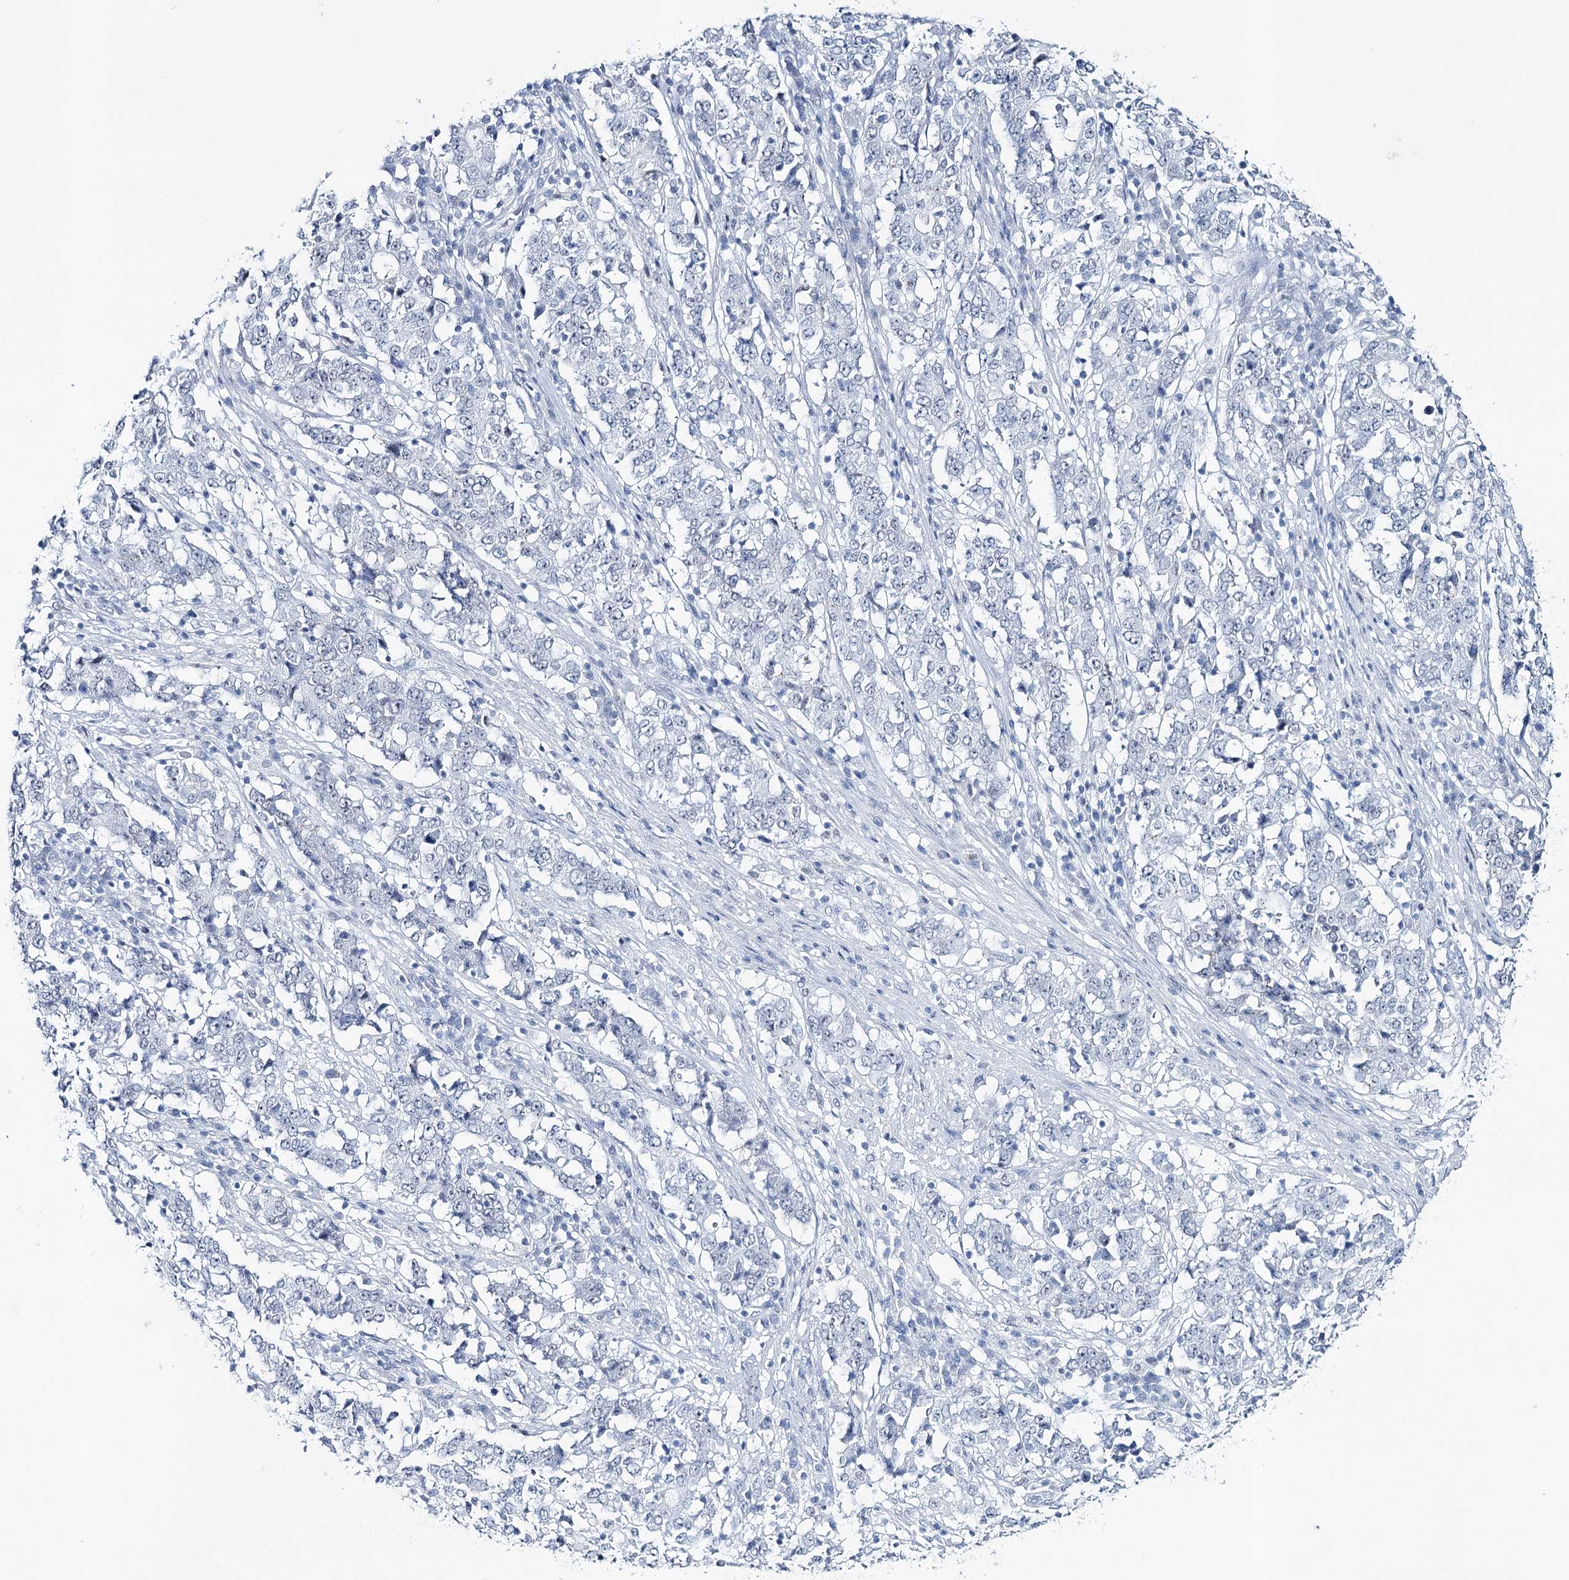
{"staining": {"intensity": "negative", "quantity": "none", "location": "none"}, "tissue": "stomach cancer", "cell_type": "Tumor cells", "image_type": "cancer", "snomed": [{"axis": "morphology", "description": "Adenocarcinoma, NOS"}, {"axis": "topography", "description": "Stomach"}], "caption": "A photomicrograph of human adenocarcinoma (stomach) is negative for staining in tumor cells. (DAB (3,3'-diaminobenzidine) immunohistochemistry (IHC) visualized using brightfield microscopy, high magnification).", "gene": "ZC3H8", "patient": {"sex": "male", "age": 59}}